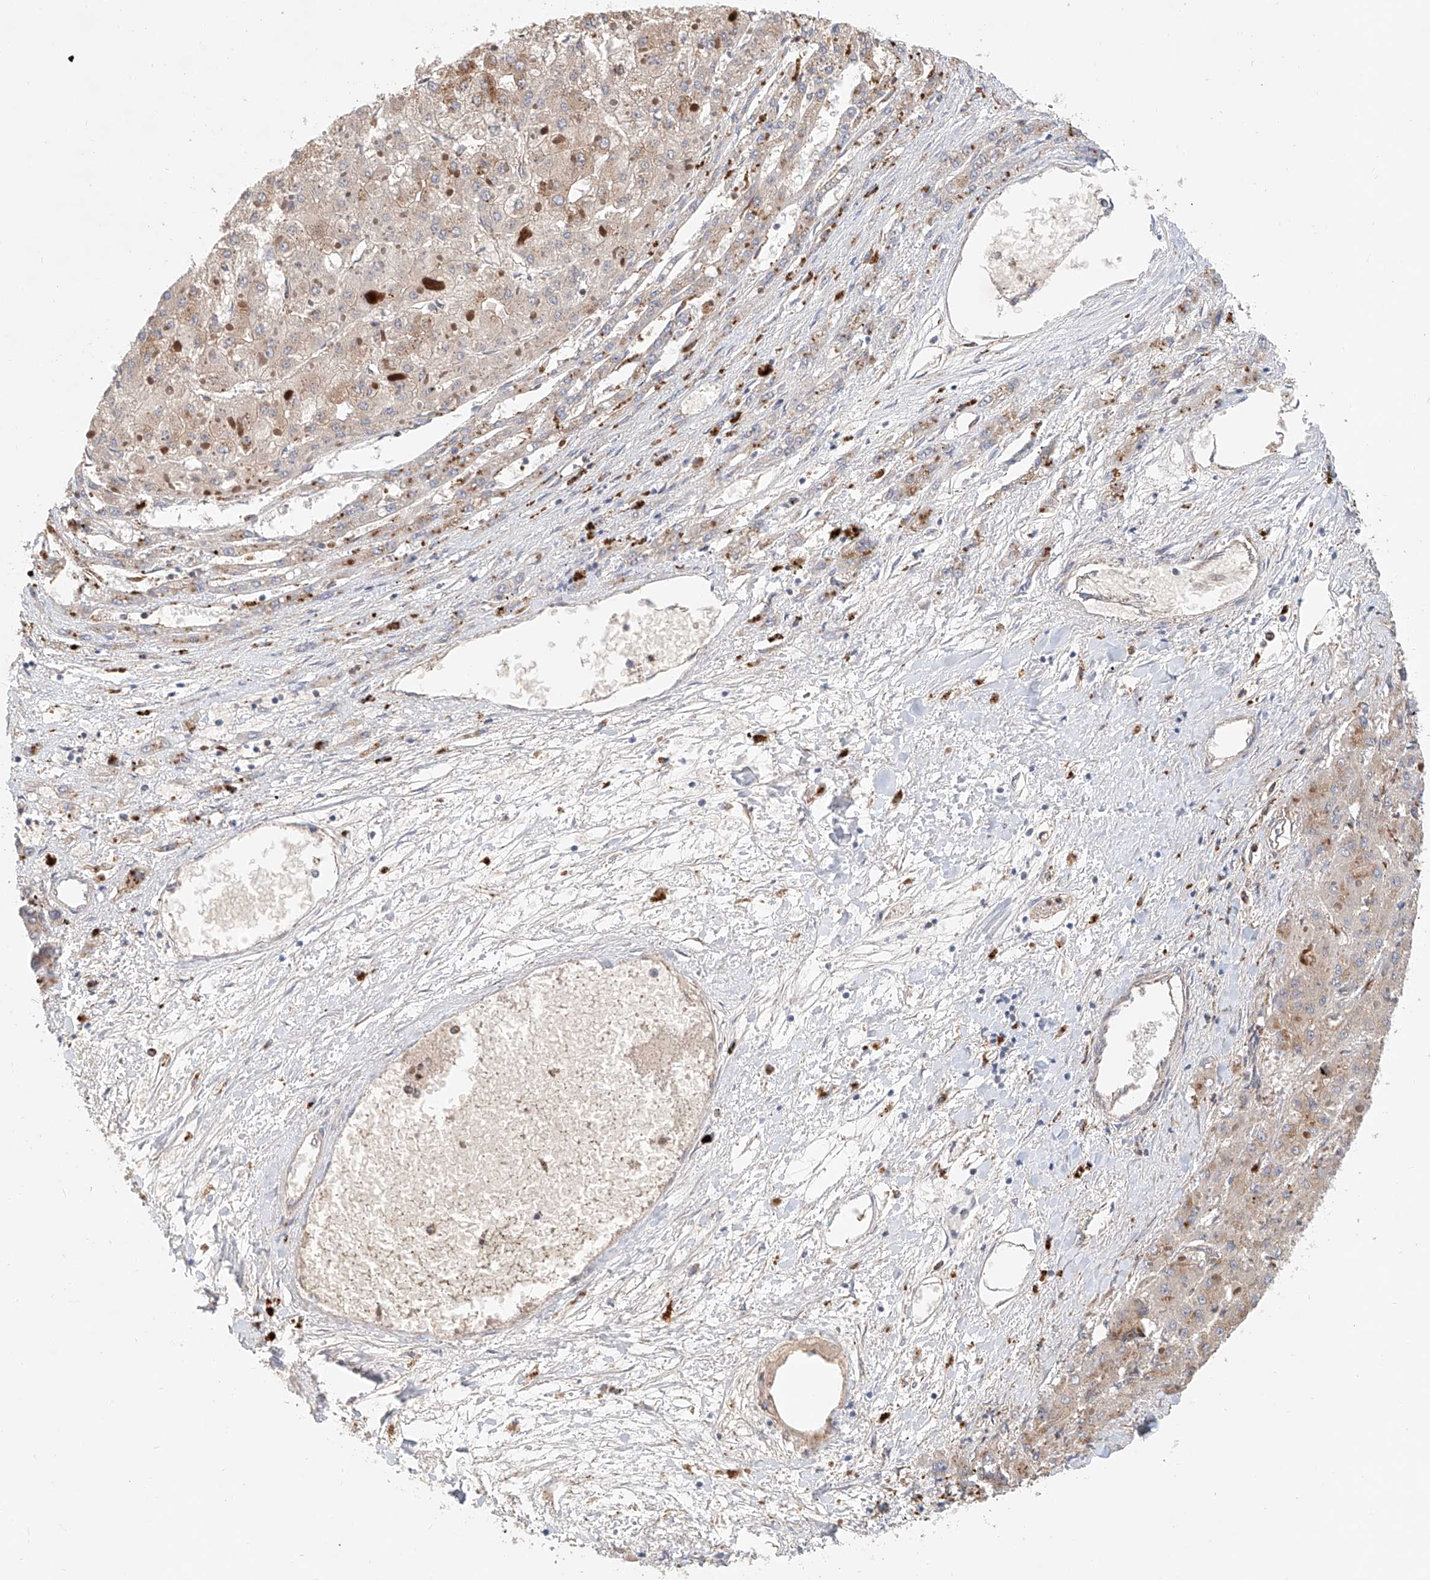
{"staining": {"intensity": "weak", "quantity": "25%-75%", "location": "cytoplasmic/membranous"}, "tissue": "liver cancer", "cell_type": "Tumor cells", "image_type": "cancer", "snomed": [{"axis": "morphology", "description": "Carcinoma, Hepatocellular, NOS"}, {"axis": "topography", "description": "Liver"}], "caption": "An IHC photomicrograph of tumor tissue is shown. Protein staining in brown labels weak cytoplasmic/membranous positivity in liver hepatocellular carcinoma within tumor cells.", "gene": "HGSNAT", "patient": {"sex": "female", "age": 73}}